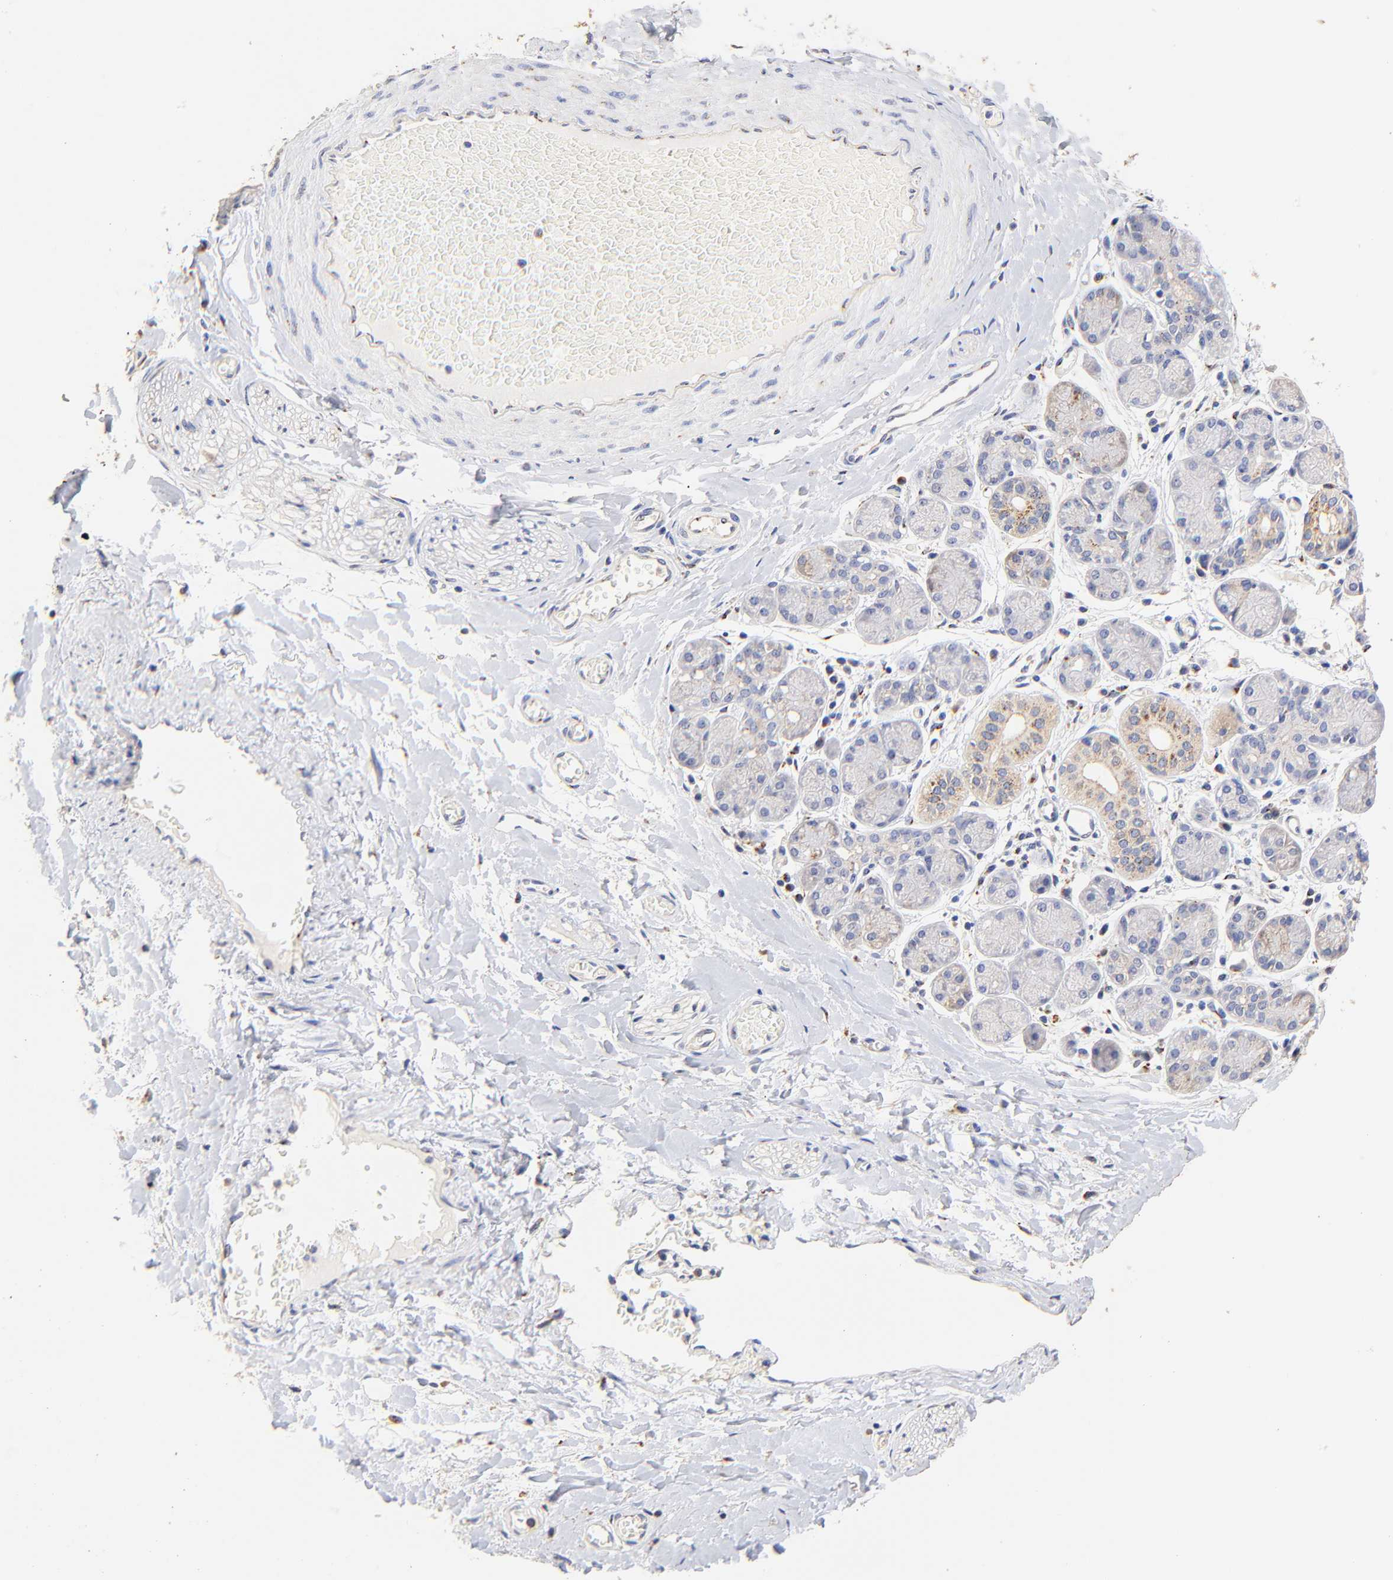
{"staining": {"intensity": "negative", "quantity": "none", "location": "none"}, "tissue": "salivary gland", "cell_type": "Glandular cells", "image_type": "normal", "snomed": [{"axis": "morphology", "description": "Normal tissue, NOS"}, {"axis": "topography", "description": "Salivary gland"}], "caption": "This is an IHC photomicrograph of normal human salivary gland. There is no staining in glandular cells.", "gene": "FMNL3", "patient": {"sex": "female", "age": 24}}